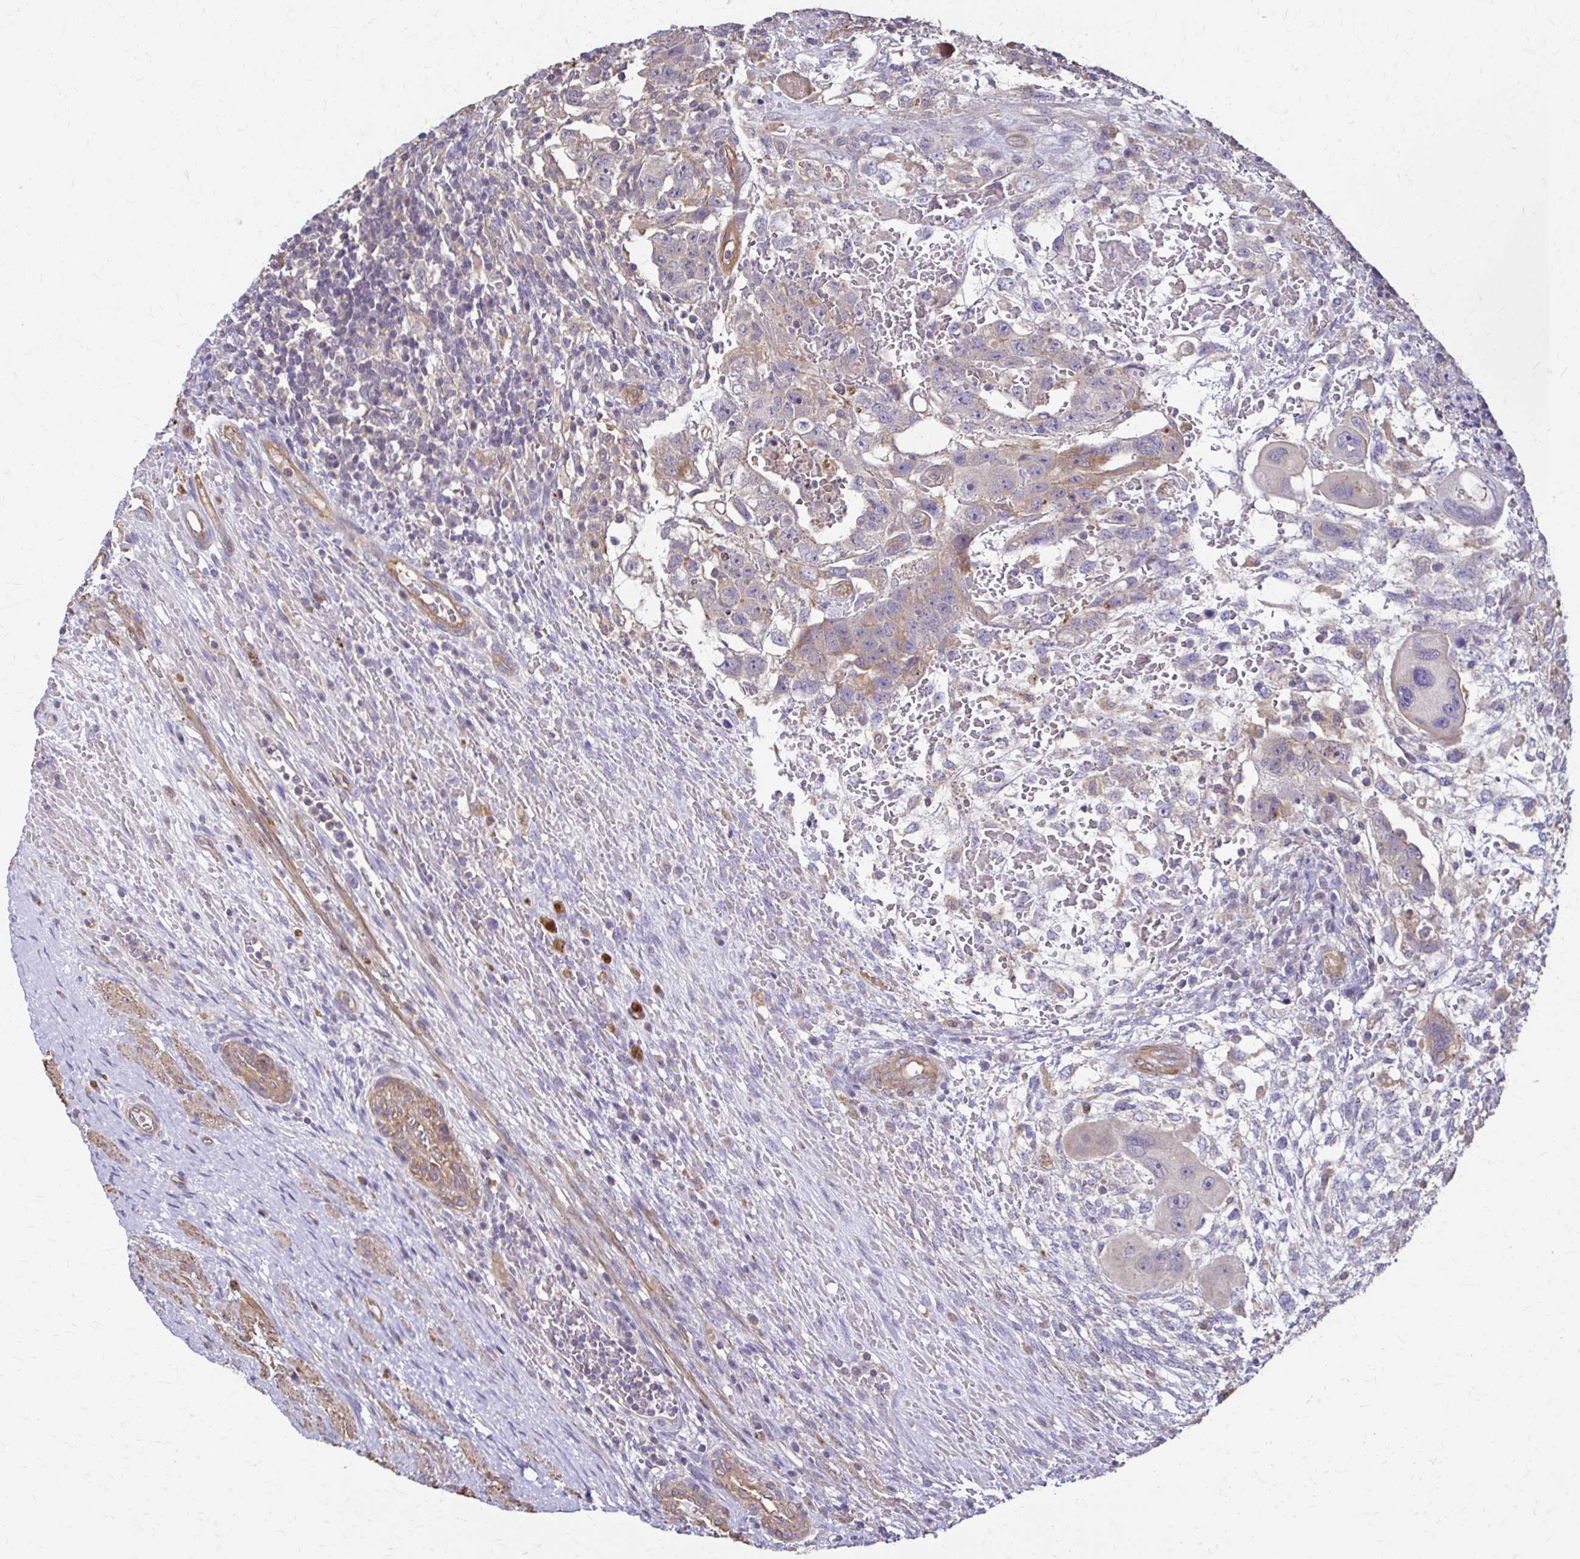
{"staining": {"intensity": "weak", "quantity": "25%-75%", "location": "cytoplasmic/membranous"}, "tissue": "testis cancer", "cell_type": "Tumor cells", "image_type": "cancer", "snomed": [{"axis": "morphology", "description": "Carcinoma, Embryonal, NOS"}, {"axis": "topography", "description": "Testis"}], "caption": "Immunohistochemistry (IHC) of human testis cancer (embryonal carcinoma) demonstrates low levels of weak cytoplasmic/membranous staining in about 25%-75% of tumor cells.", "gene": "DSP", "patient": {"sex": "male", "age": 26}}